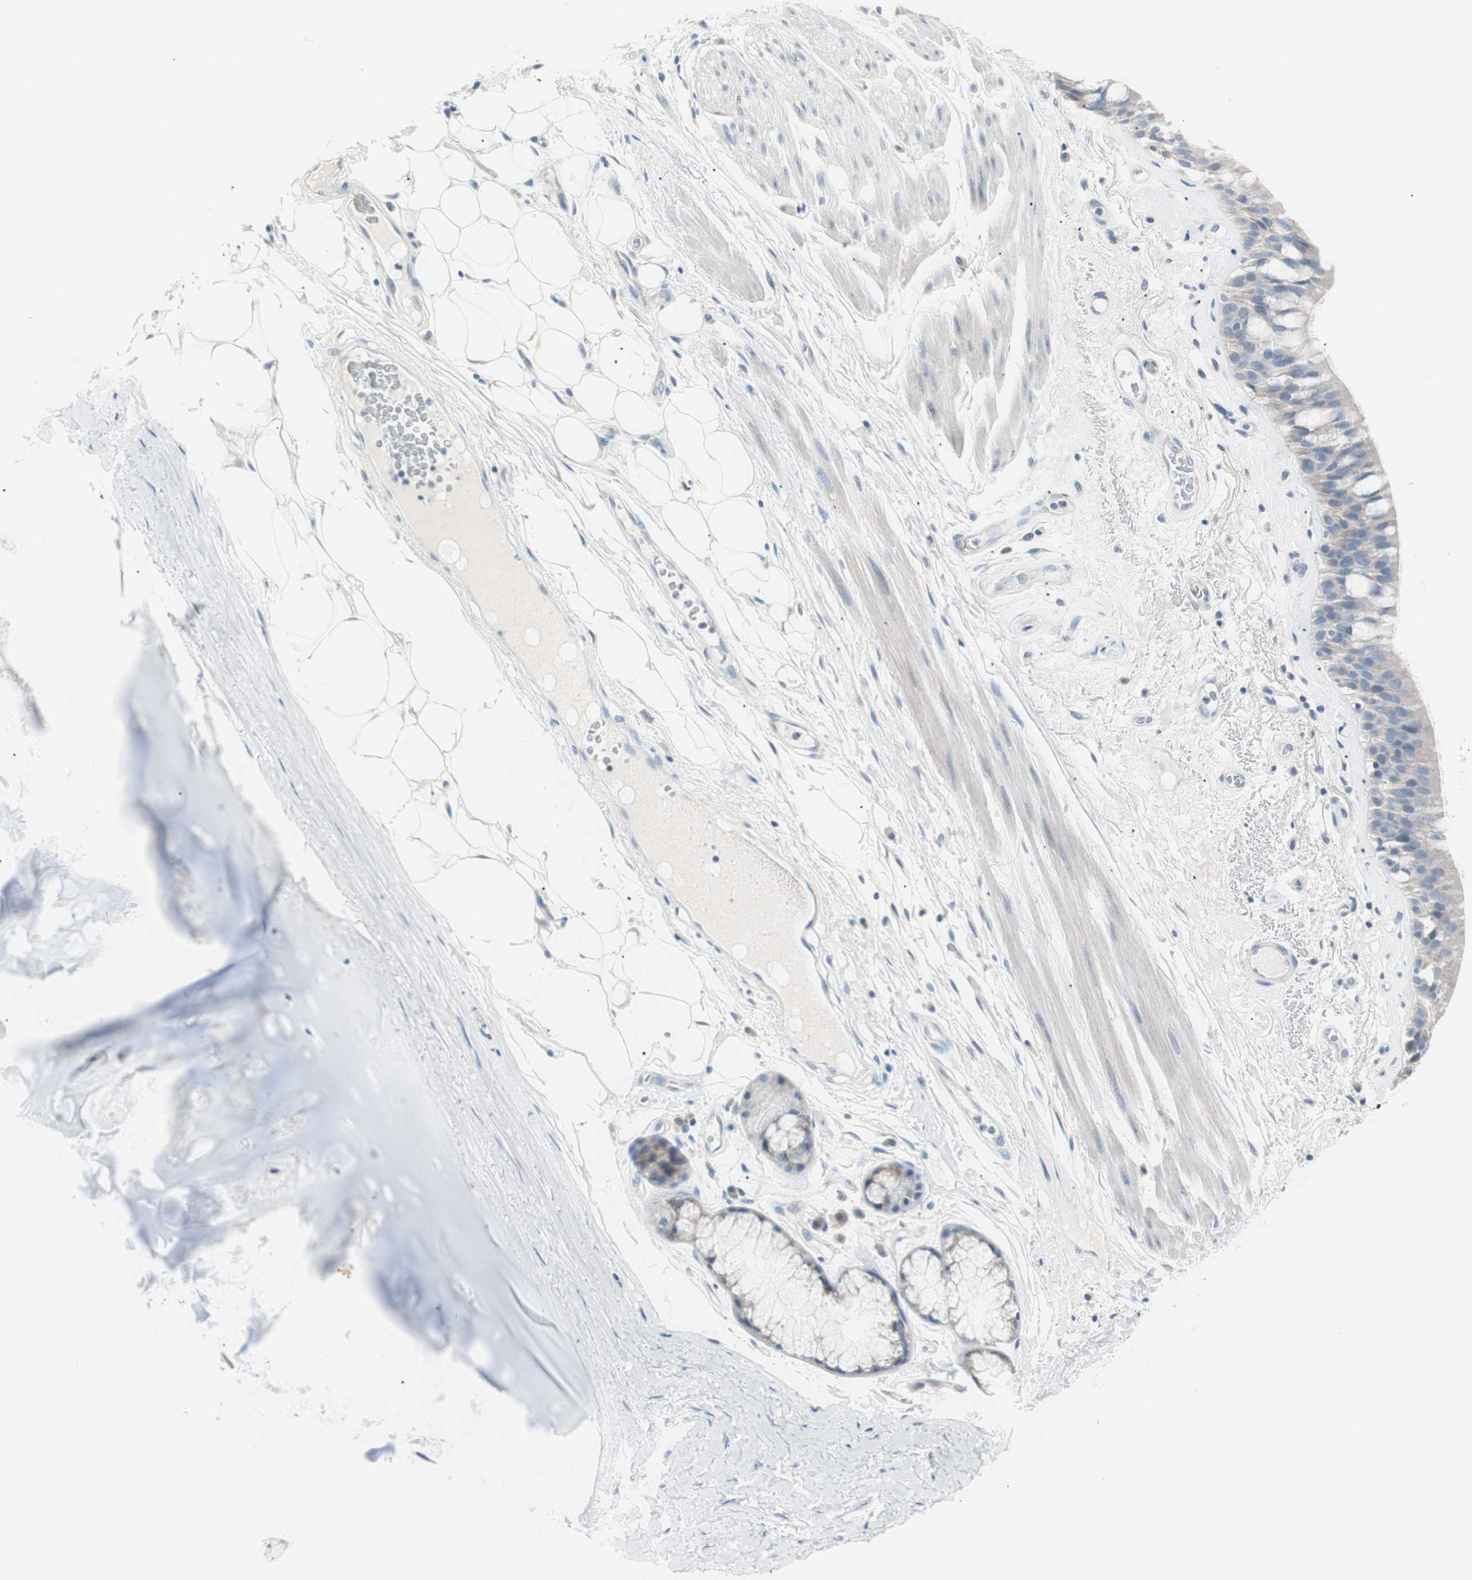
{"staining": {"intensity": "negative", "quantity": "none", "location": "none"}, "tissue": "bronchus", "cell_type": "Respiratory epithelial cells", "image_type": "normal", "snomed": [{"axis": "morphology", "description": "Normal tissue, NOS"}, {"axis": "topography", "description": "Bronchus"}], "caption": "DAB immunohistochemical staining of normal bronchus reveals no significant staining in respiratory epithelial cells.", "gene": "VIL1", "patient": {"sex": "male", "age": 66}}